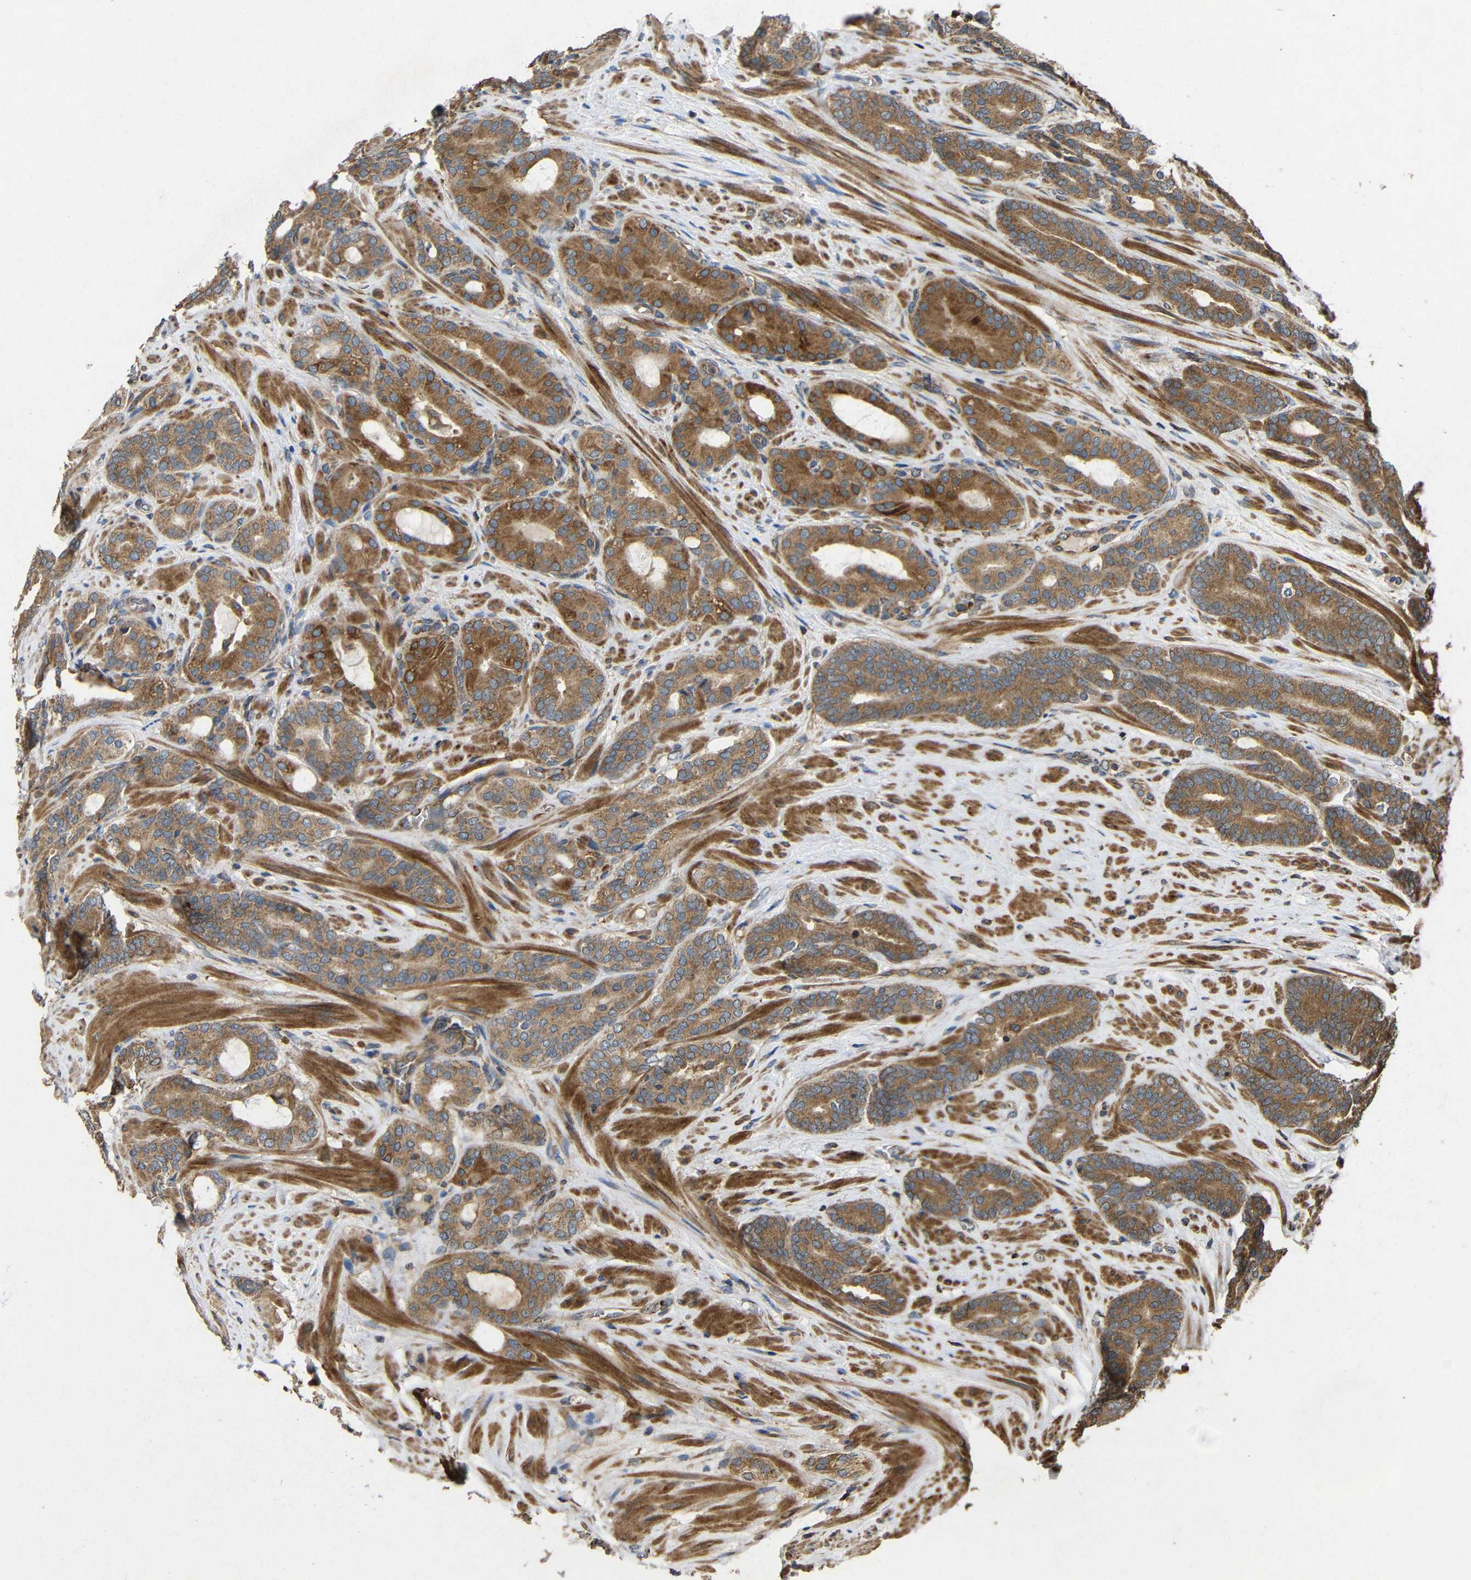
{"staining": {"intensity": "moderate", "quantity": ">75%", "location": "cytoplasmic/membranous"}, "tissue": "prostate cancer", "cell_type": "Tumor cells", "image_type": "cancer", "snomed": [{"axis": "morphology", "description": "Adenocarcinoma, Low grade"}, {"axis": "topography", "description": "Prostate"}], "caption": "An image of human adenocarcinoma (low-grade) (prostate) stained for a protein shows moderate cytoplasmic/membranous brown staining in tumor cells.", "gene": "EIF2S1", "patient": {"sex": "male", "age": 63}}